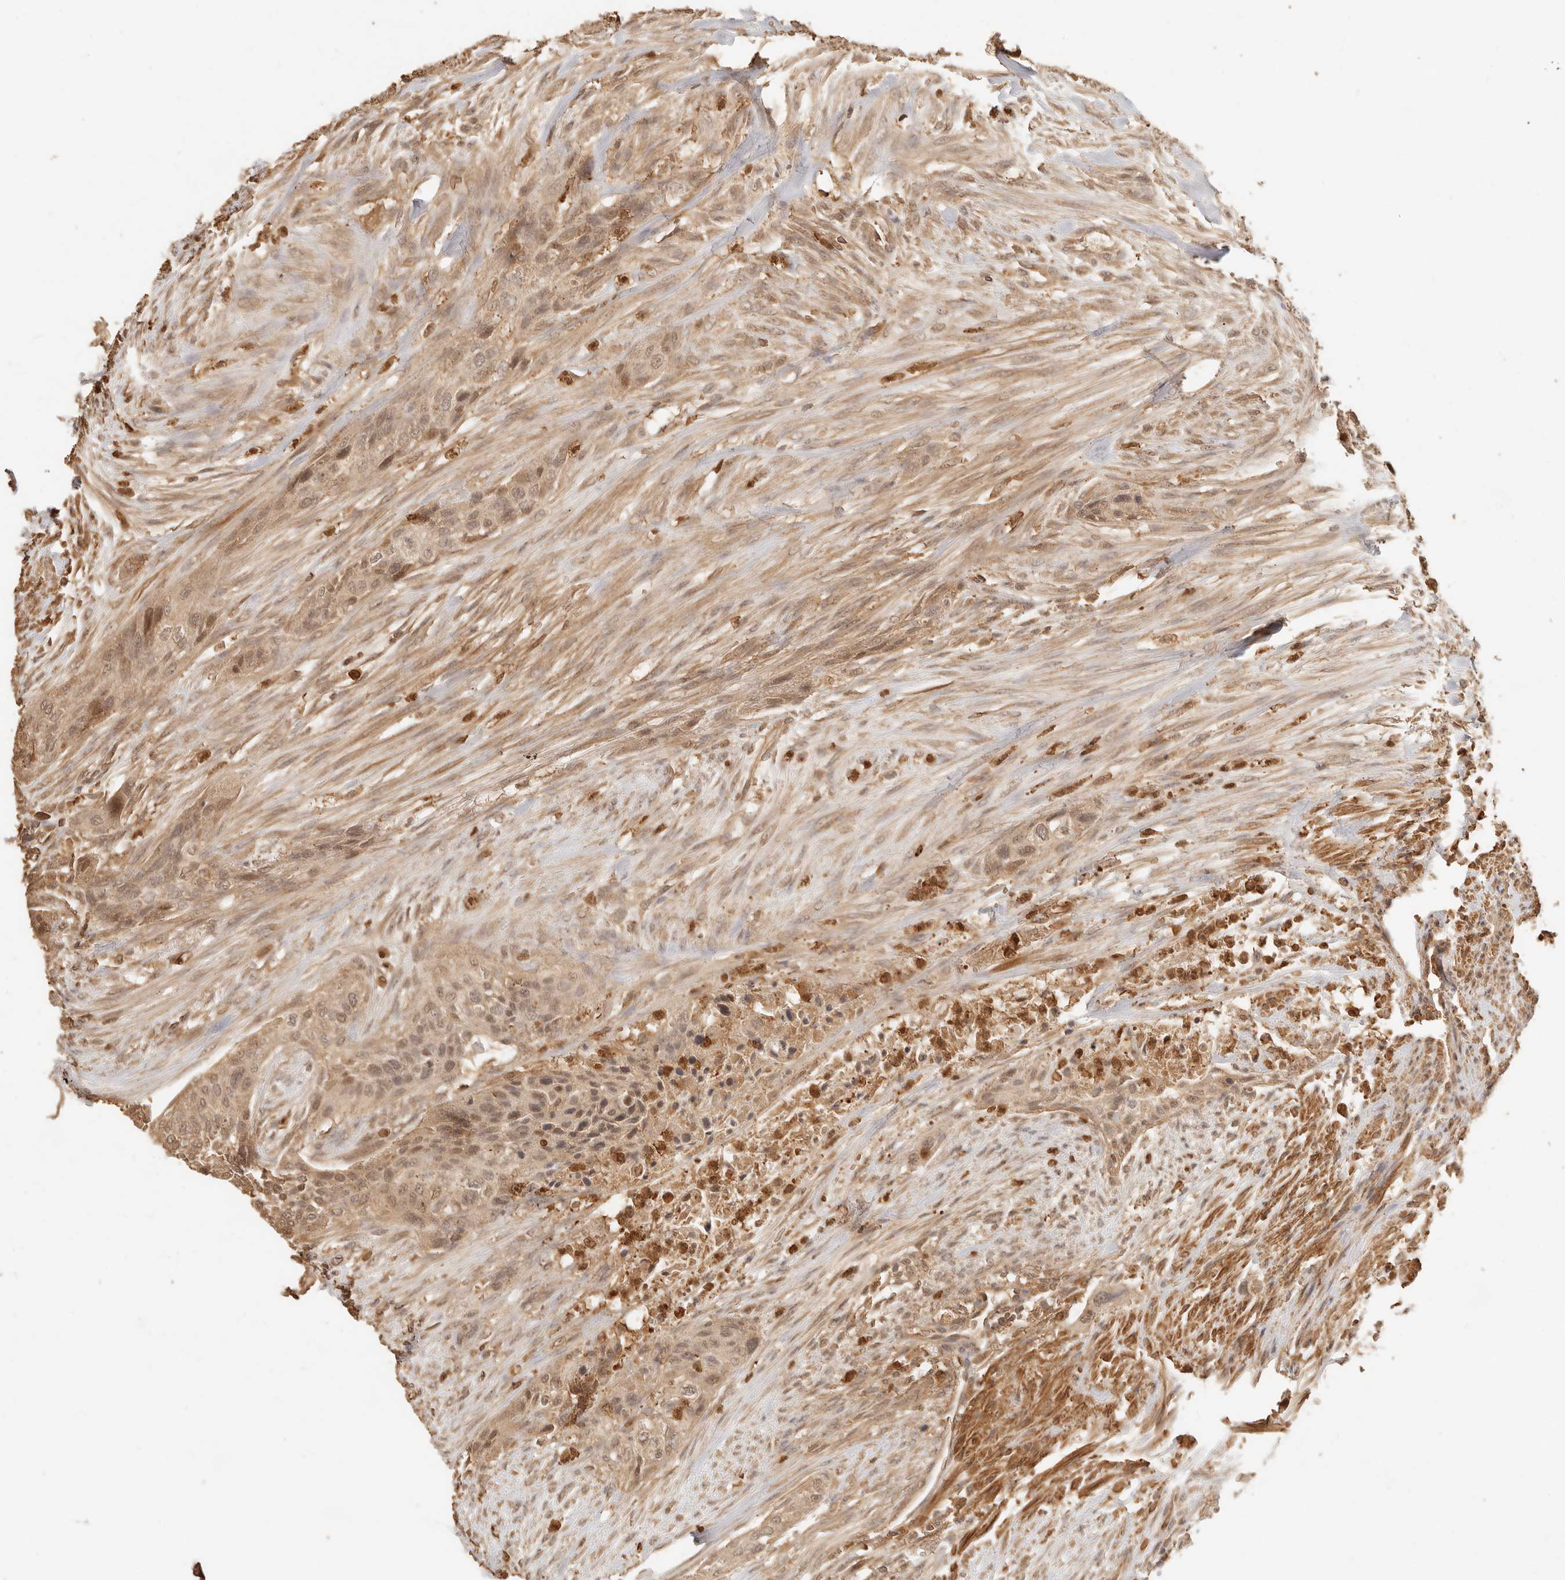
{"staining": {"intensity": "weak", "quantity": ">75%", "location": "cytoplasmic/membranous,nuclear"}, "tissue": "urothelial cancer", "cell_type": "Tumor cells", "image_type": "cancer", "snomed": [{"axis": "morphology", "description": "Urothelial carcinoma, High grade"}, {"axis": "topography", "description": "Urinary bladder"}], "caption": "Protein expression by IHC exhibits weak cytoplasmic/membranous and nuclear staining in approximately >75% of tumor cells in high-grade urothelial carcinoma.", "gene": "INTS11", "patient": {"sex": "male", "age": 35}}